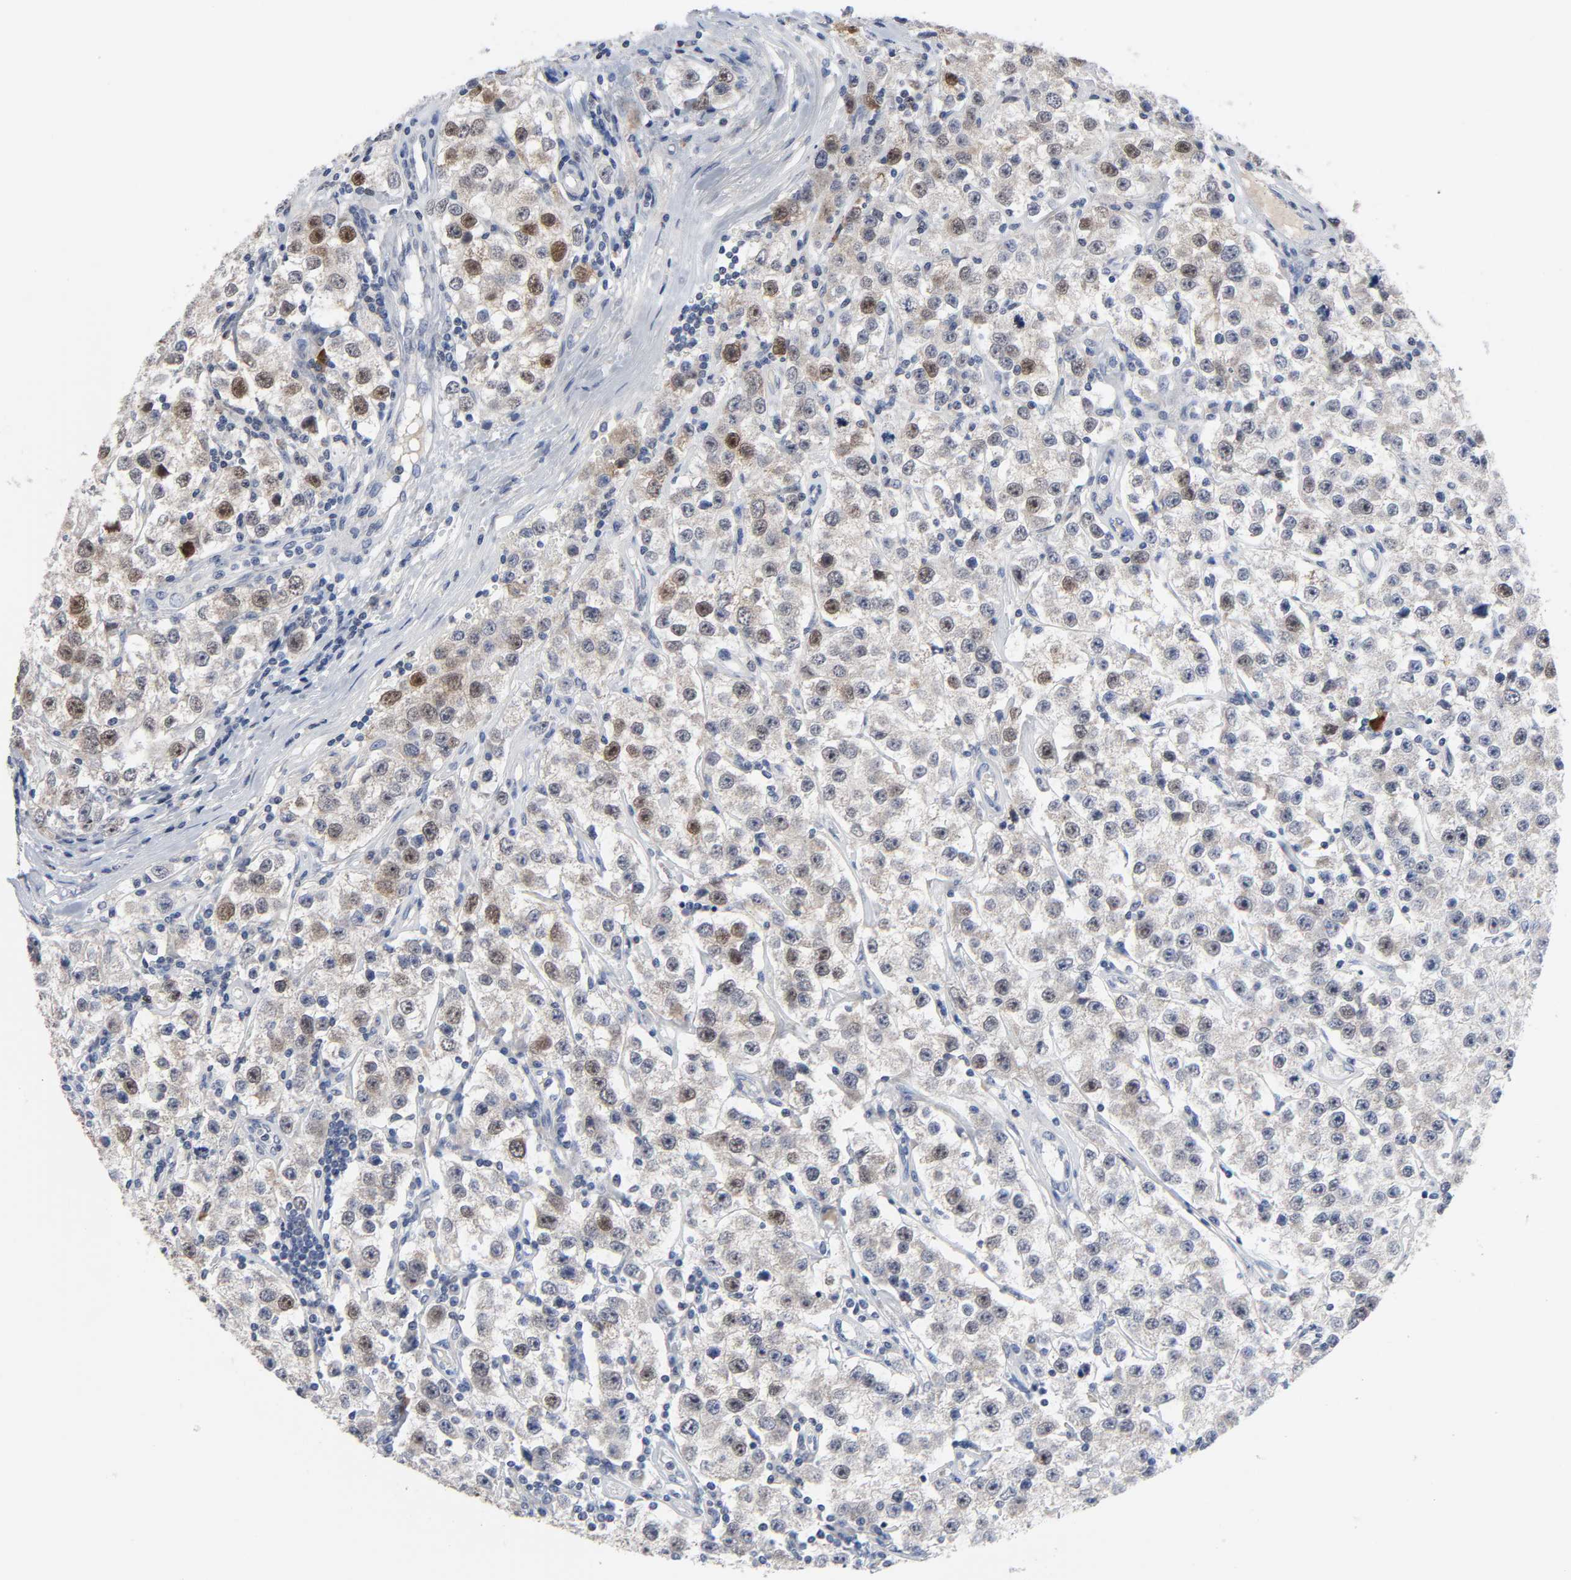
{"staining": {"intensity": "moderate", "quantity": "25%-75%", "location": "nuclear"}, "tissue": "testis cancer", "cell_type": "Tumor cells", "image_type": "cancer", "snomed": [{"axis": "morphology", "description": "Seminoma, NOS"}, {"axis": "topography", "description": "Testis"}], "caption": "Moderate nuclear staining for a protein is appreciated in about 25%-75% of tumor cells of testis cancer (seminoma) using IHC.", "gene": "WEE1", "patient": {"sex": "male", "age": 52}}